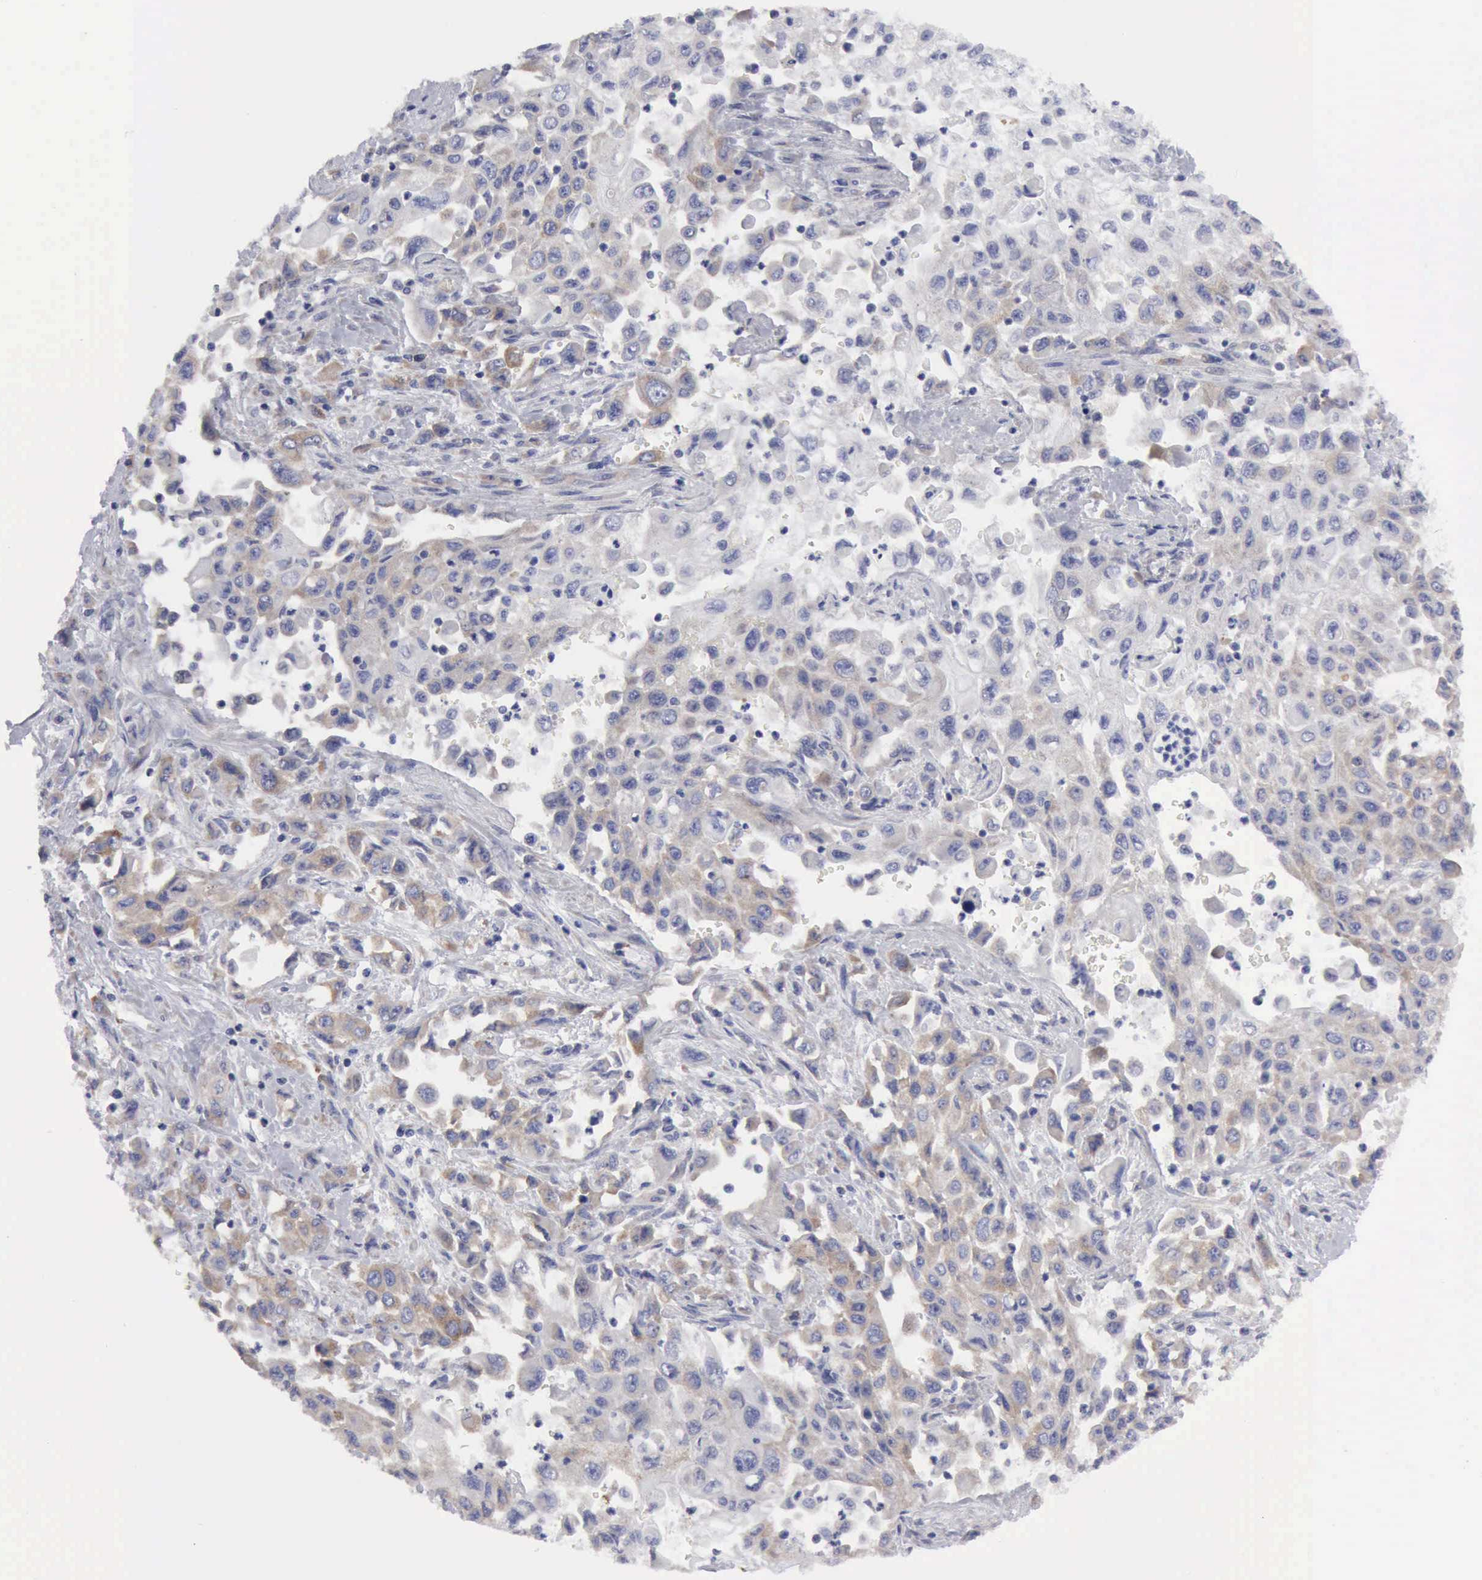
{"staining": {"intensity": "negative", "quantity": "none", "location": "none"}, "tissue": "pancreatic cancer", "cell_type": "Tumor cells", "image_type": "cancer", "snomed": [{"axis": "morphology", "description": "Adenocarcinoma, NOS"}, {"axis": "topography", "description": "Pancreas"}], "caption": "The micrograph reveals no staining of tumor cells in pancreatic cancer (adenocarcinoma).", "gene": "TXLNG", "patient": {"sex": "male", "age": 70}}